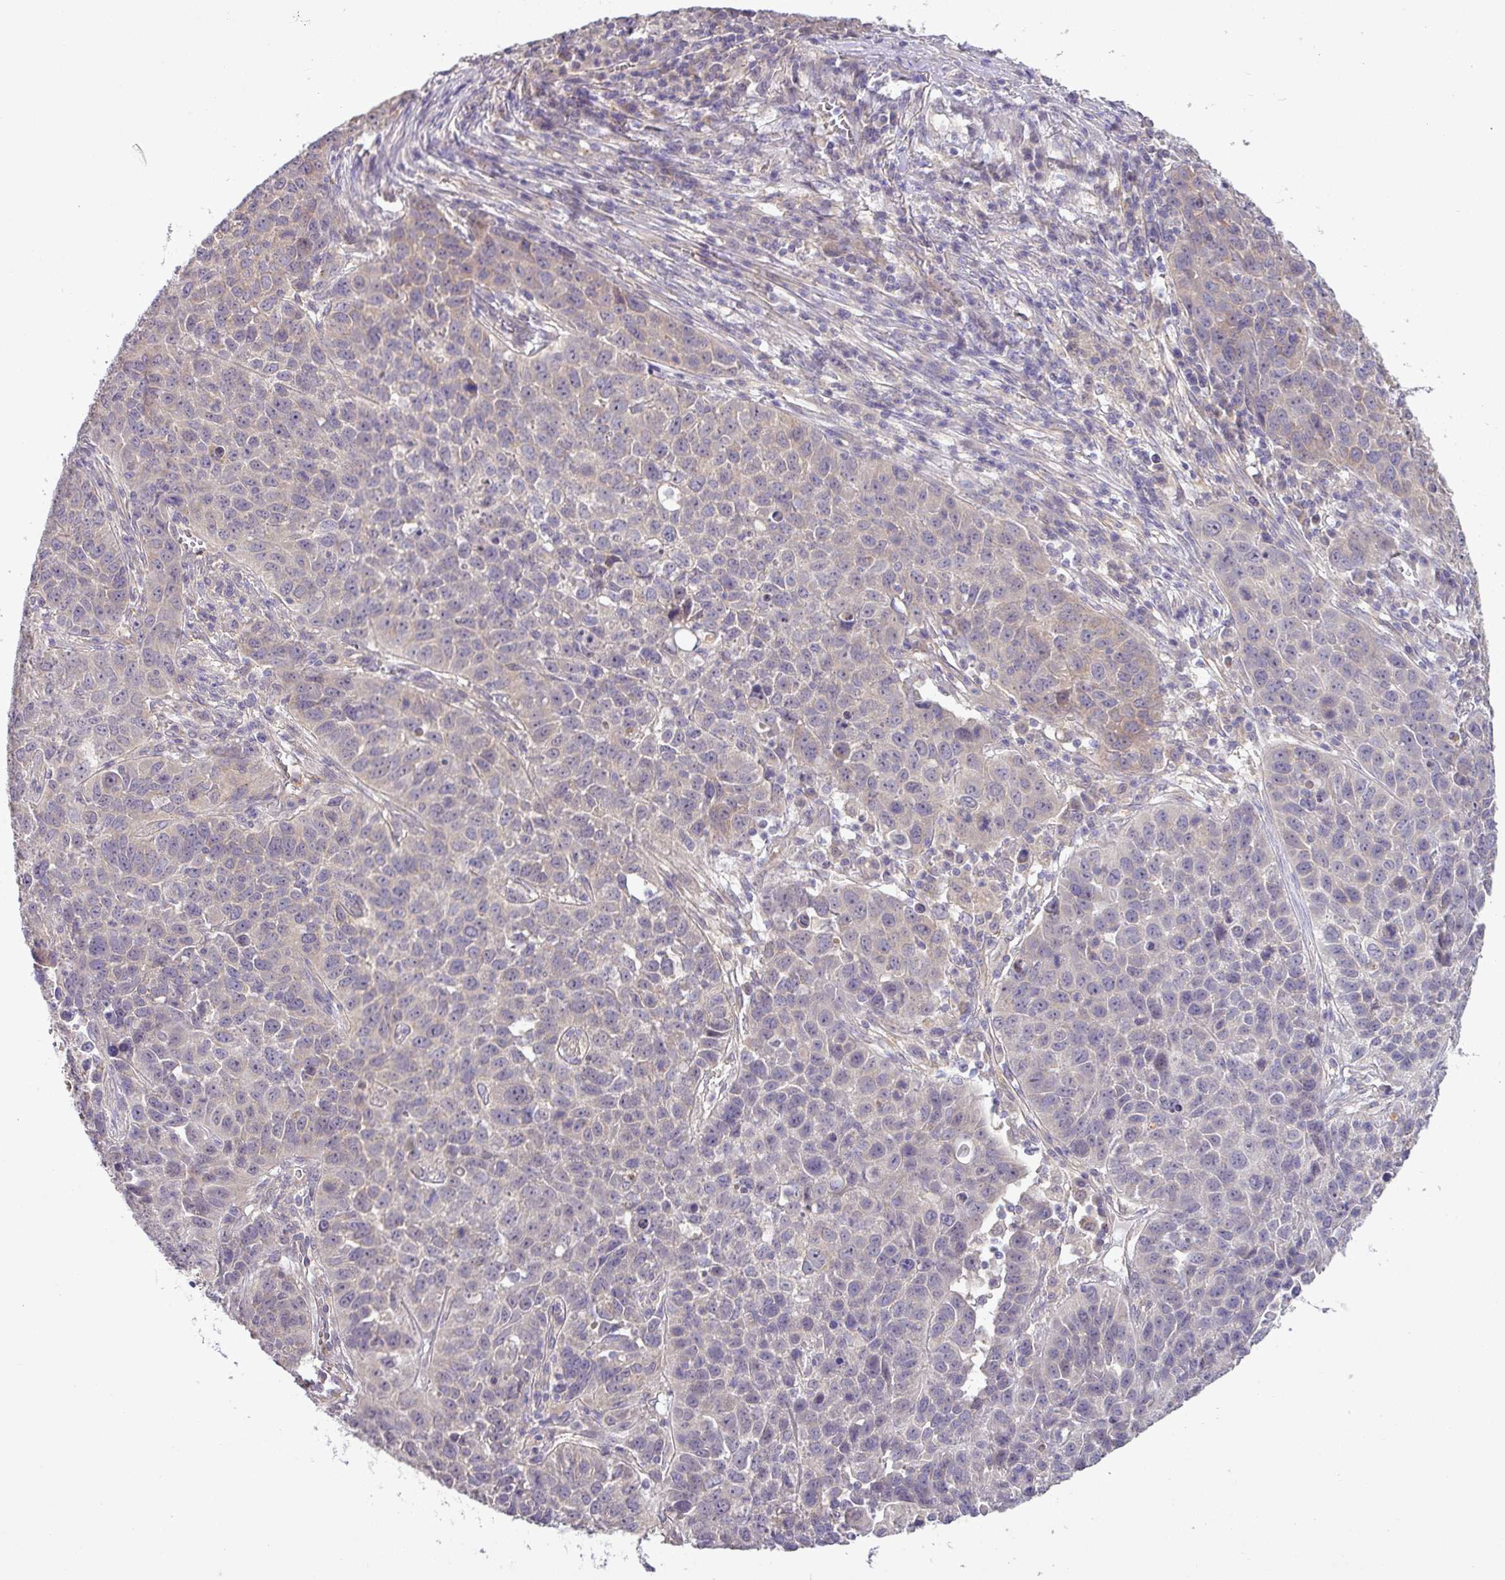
{"staining": {"intensity": "negative", "quantity": "none", "location": "none"}, "tissue": "lung cancer", "cell_type": "Tumor cells", "image_type": "cancer", "snomed": [{"axis": "morphology", "description": "Squamous cell carcinoma, NOS"}, {"axis": "topography", "description": "Lung"}], "caption": "Protein analysis of lung squamous cell carcinoma shows no significant staining in tumor cells.", "gene": "GALNT12", "patient": {"sex": "male", "age": 76}}